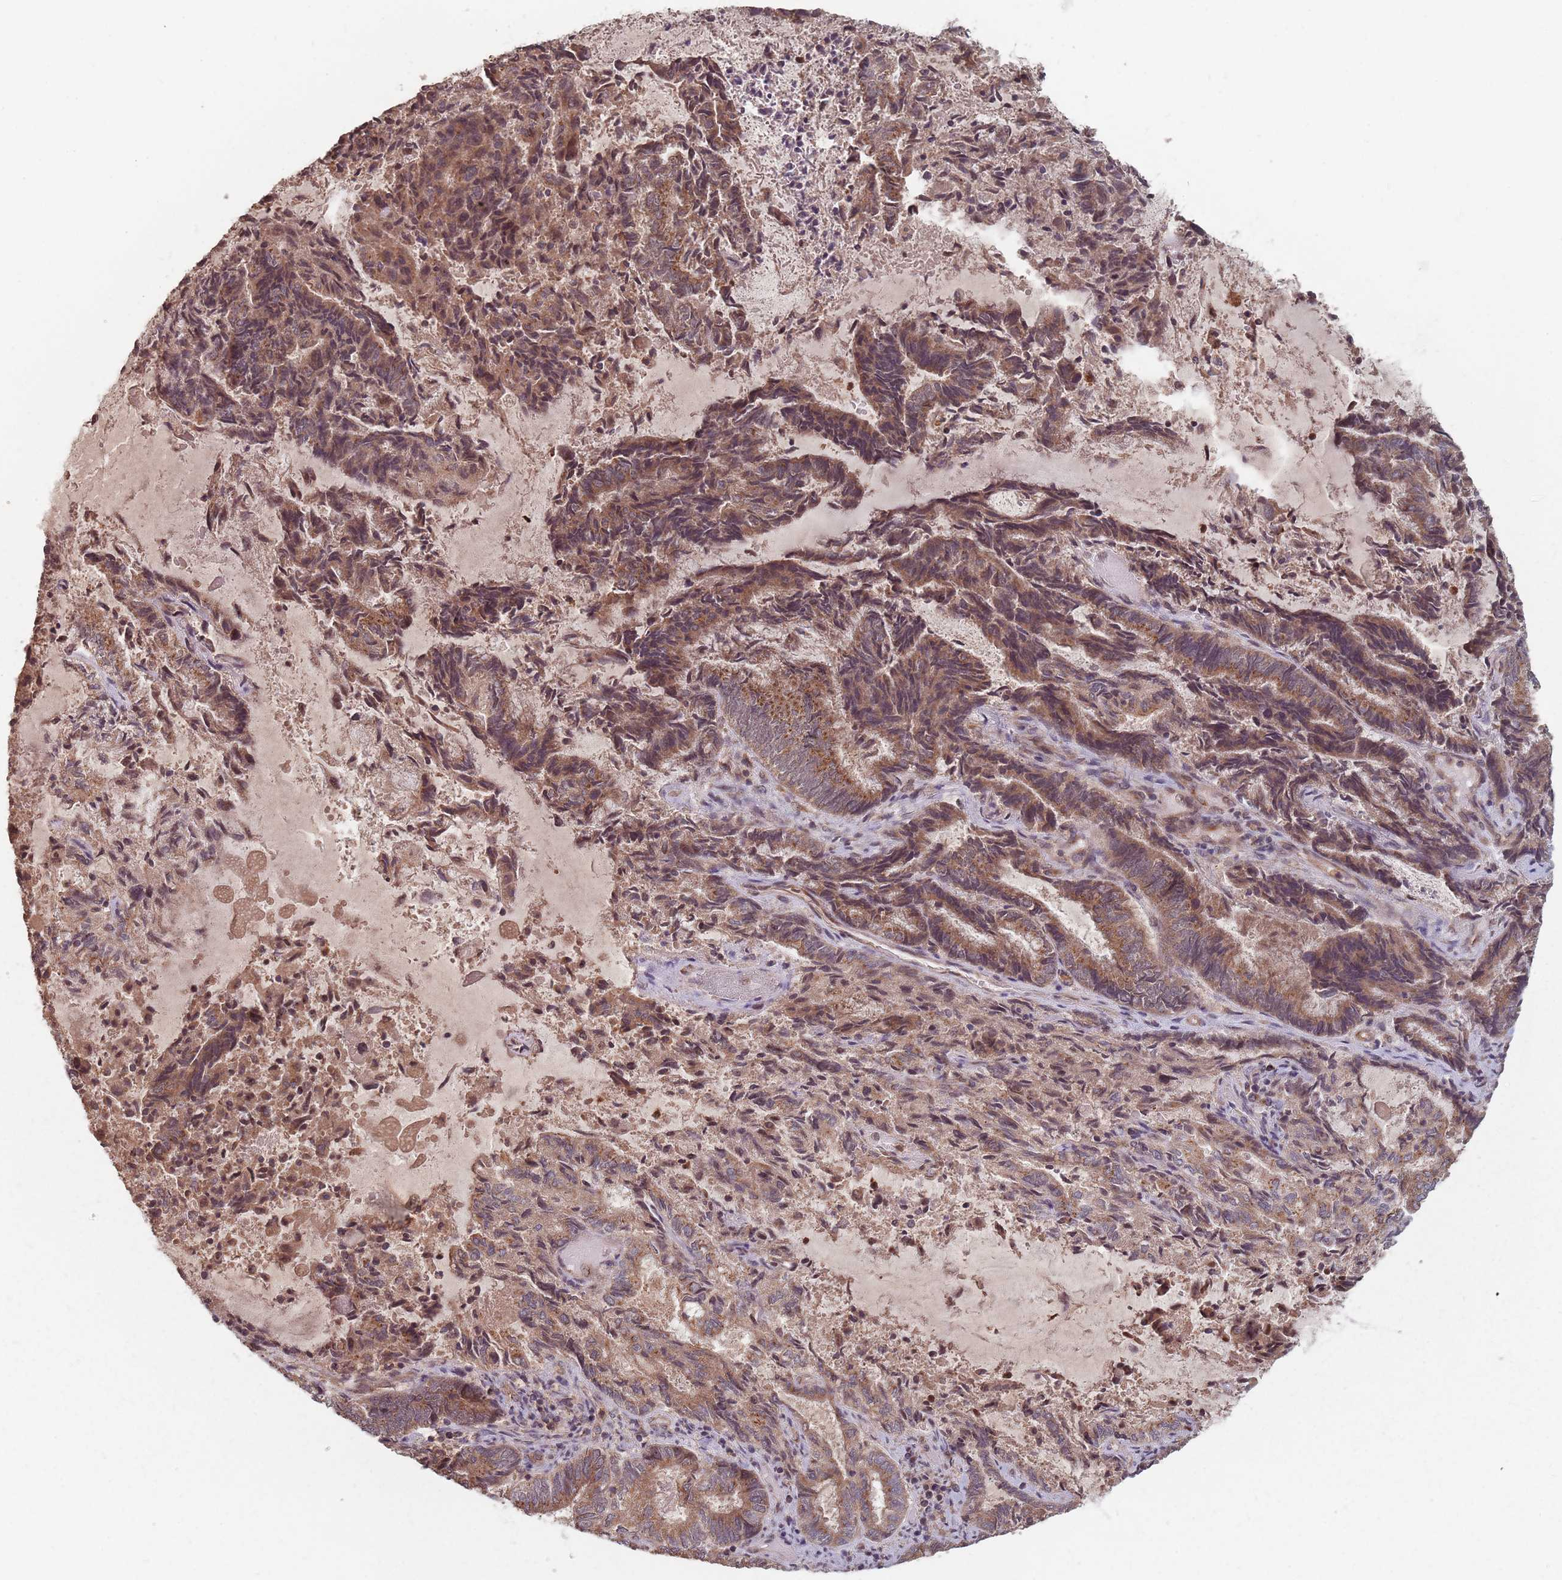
{"staining": {"intensity": "moderate", "quantity": ">75%", "location": "cytoplasmic/membranous"}, "tissue": "endometrial cancer", "cell_type": "Tumor cells", "image_type": "cancer", "snomed": [{"axis": "morphology", "description": "Adenocarcinoma, NOS"}, {"axis": "topography", "description": "Endometrium"}], "caption": "DAB immunohistochemical staining of human endometrial cancer shows moderate cytoplasmic/membranous protein positivity in about >75% of tumor cells.", "gene": "C3orf14", "patient": {"sex": "female", "age": 80}}